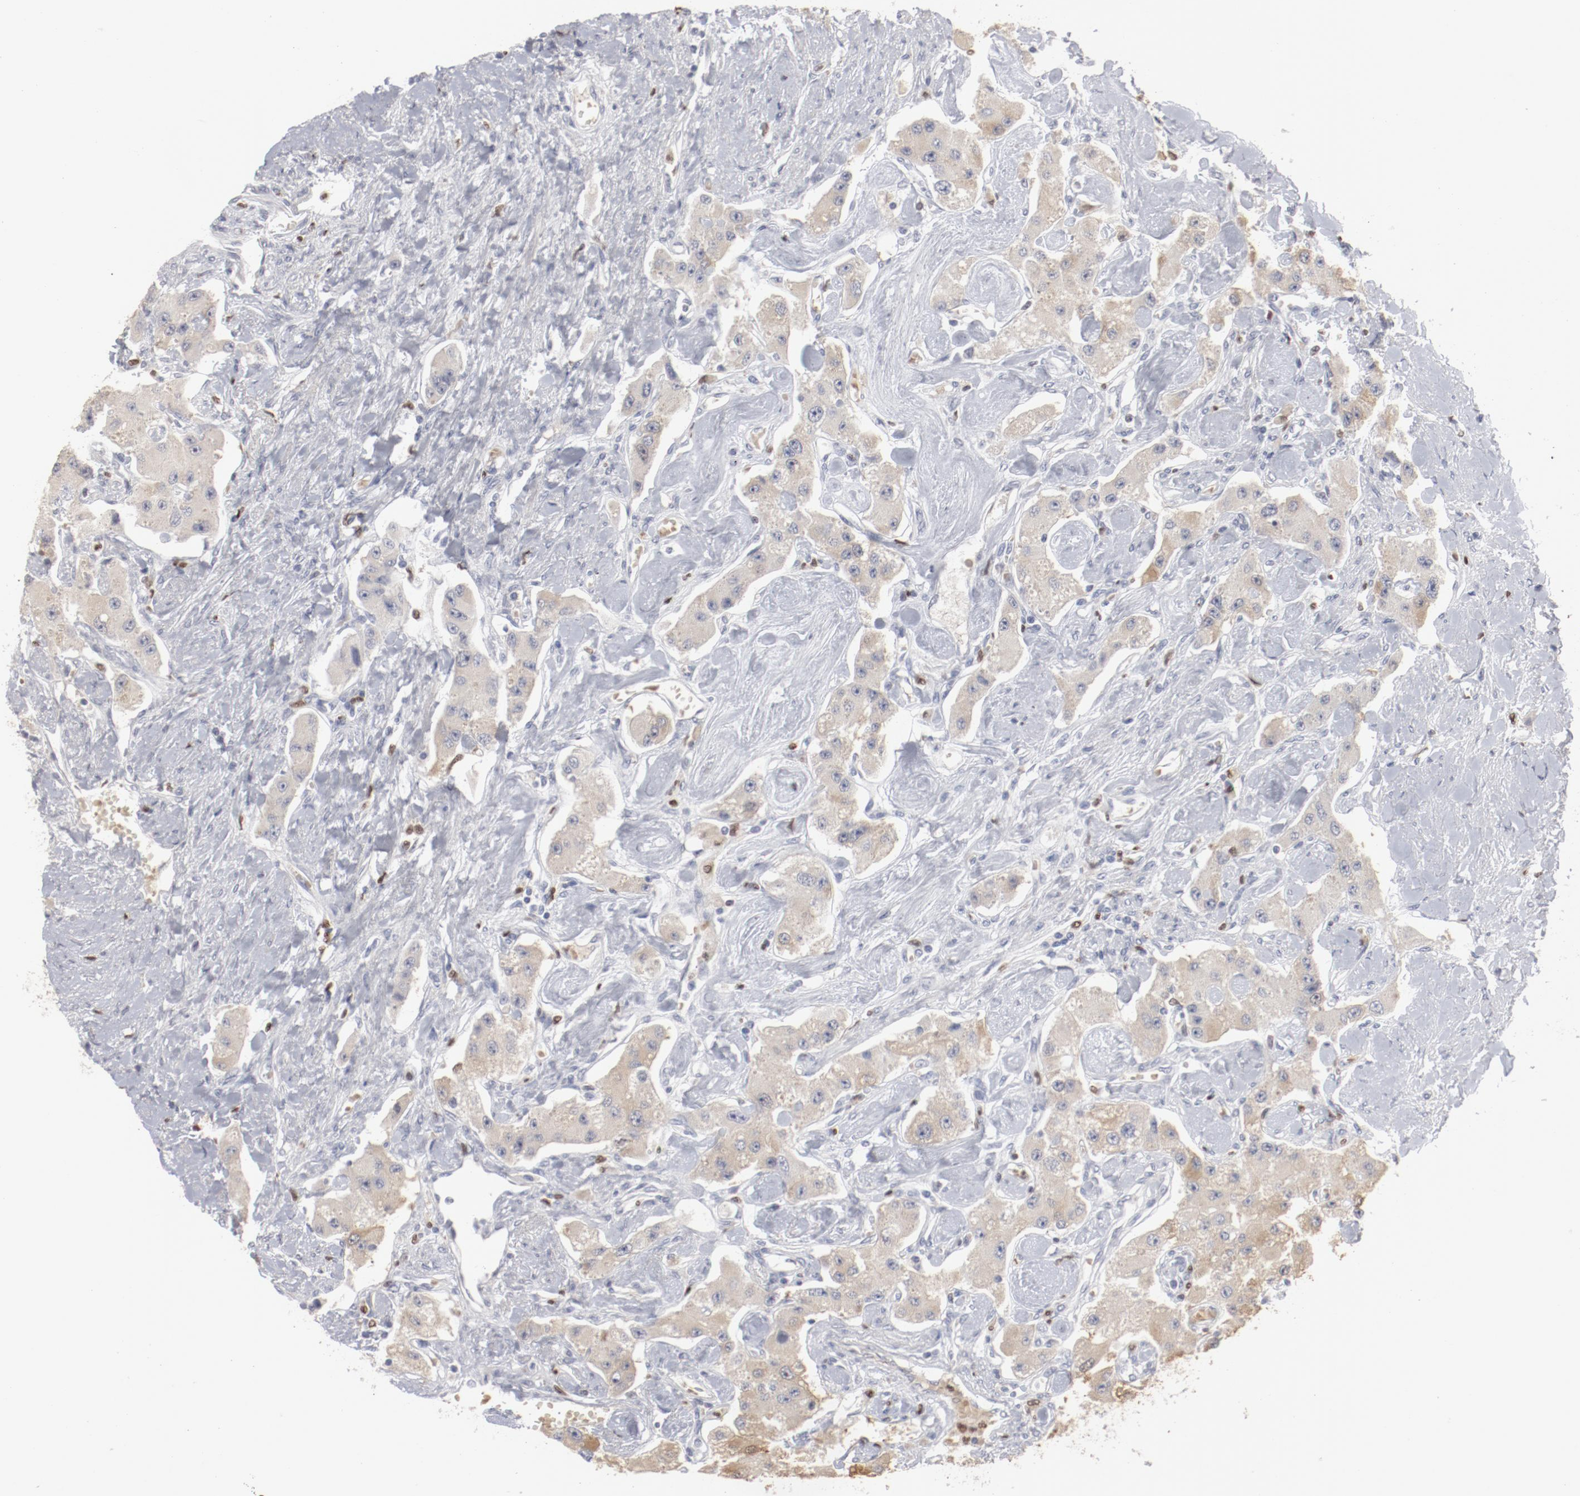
{"staining": {"intensity": "weak", "quantity": ">75%", "location": "cytoplasmic/membranous"}, "tissue": "carcinoid", "cell_type": "Tumor cells", "image_type": "cancer", "snomed": [{"axis": "morphology", "description": "Carcinoid, malignant, NOS"}, {"axis": "topography", "description": "Pancreas"}], "caption": "Malignant carcinoid stained with immunohistochemistry demonstrates weak cytoplasmic/membranous positivity in approximately >75% of tumor cells. (DAB (3,3'-diaminobenzidine) = brown stain, brightfield microscopy at high magnification).", "gene": "SPI1", "patient": {"sex": "male", "age": 41}}